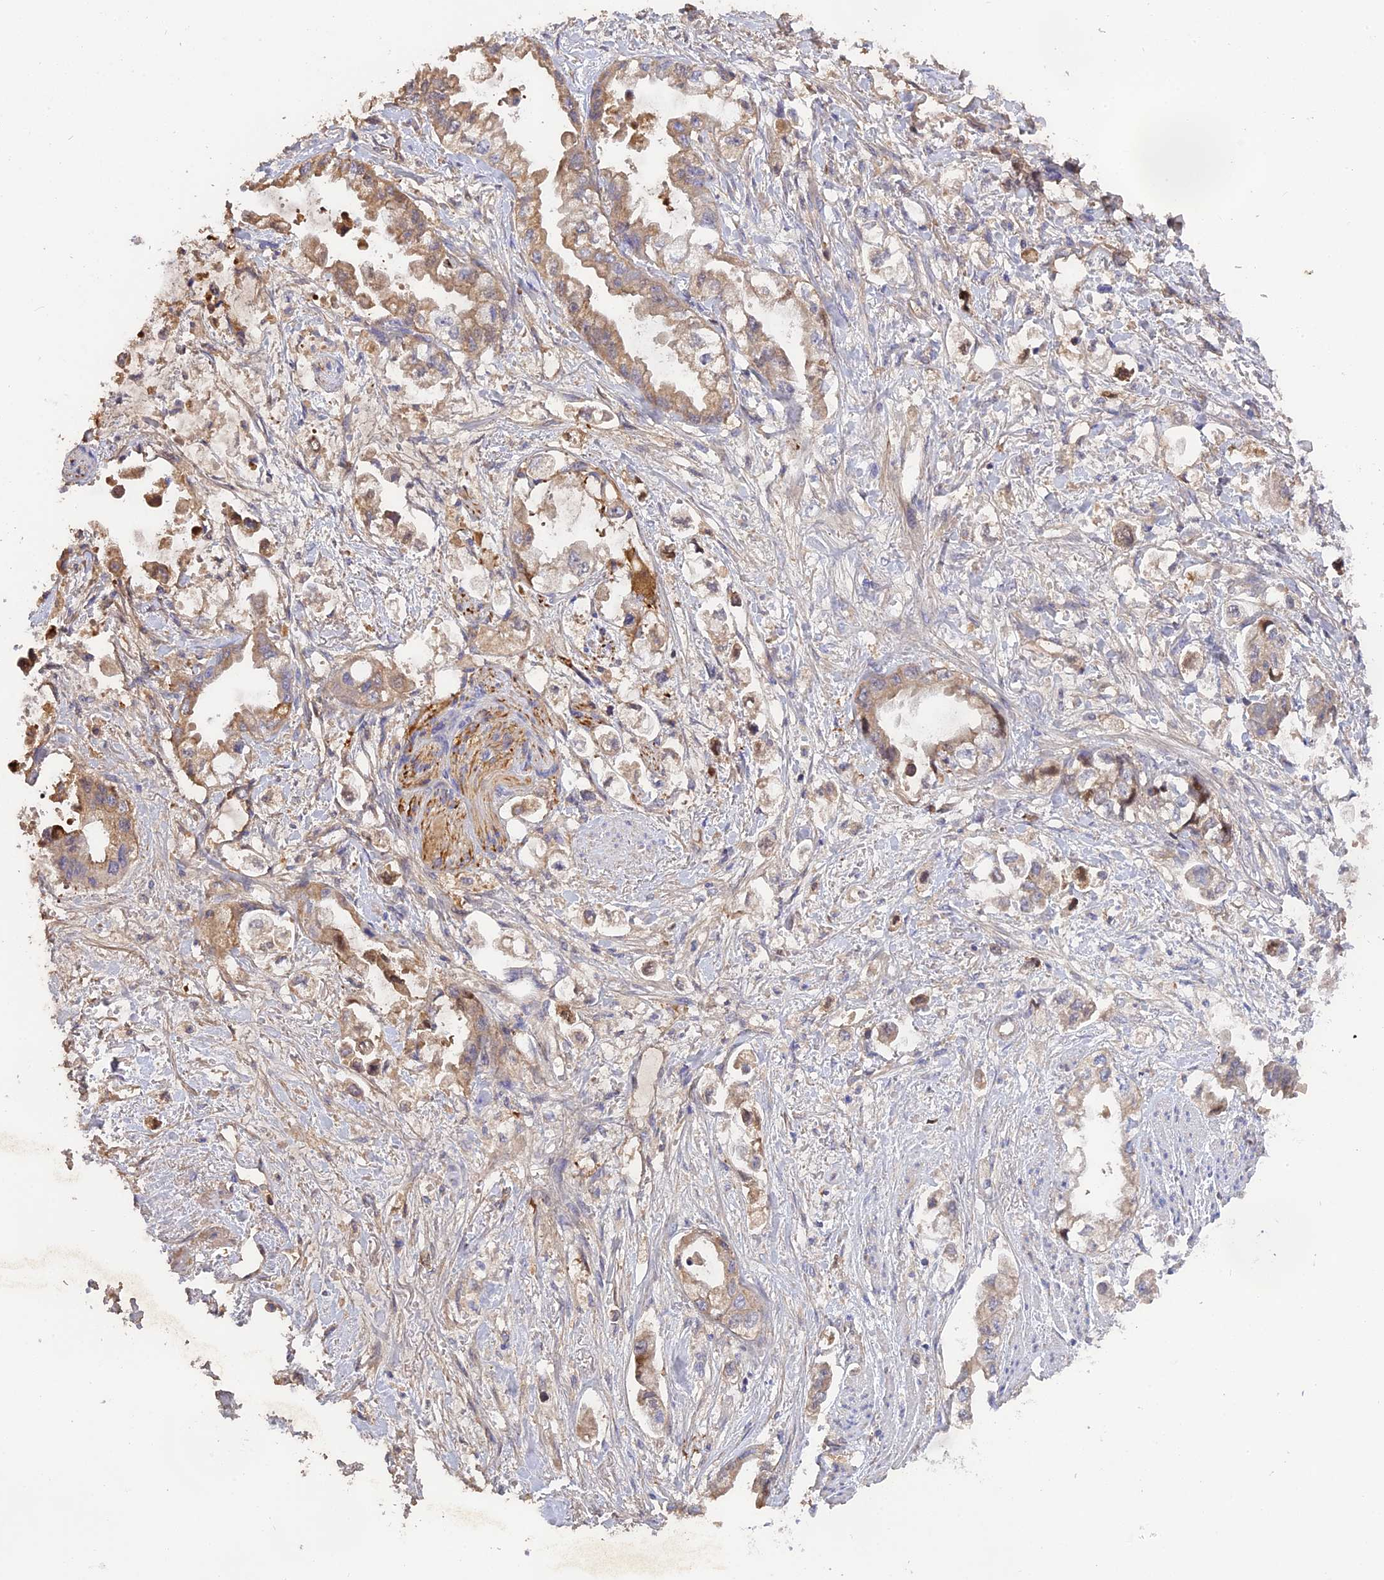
{"staining": {"intensity": "moderate", "quantity": "25%-75%", "location": "cytoplasmic/membranous"}, "tissue": "stomach cancer", "cell_type": "Tumor cells", "image_type": "cancer", "snomed": [{"axis": "morphology", "description": "Adenocarcinoma, NOS"}, {"axis": "topography", "description": "Stomach"}], "caption": "A high-resolution image shows IHC staining of adenocarcinoma (stomach), which reveals moderate cytoplasmic/membranous expression in about 25%-75% of tumor cells. (IHC, brightfield microscopy, high magnification).", "gene": "PZP", "patient": {"sex": "male", "age": 62}}